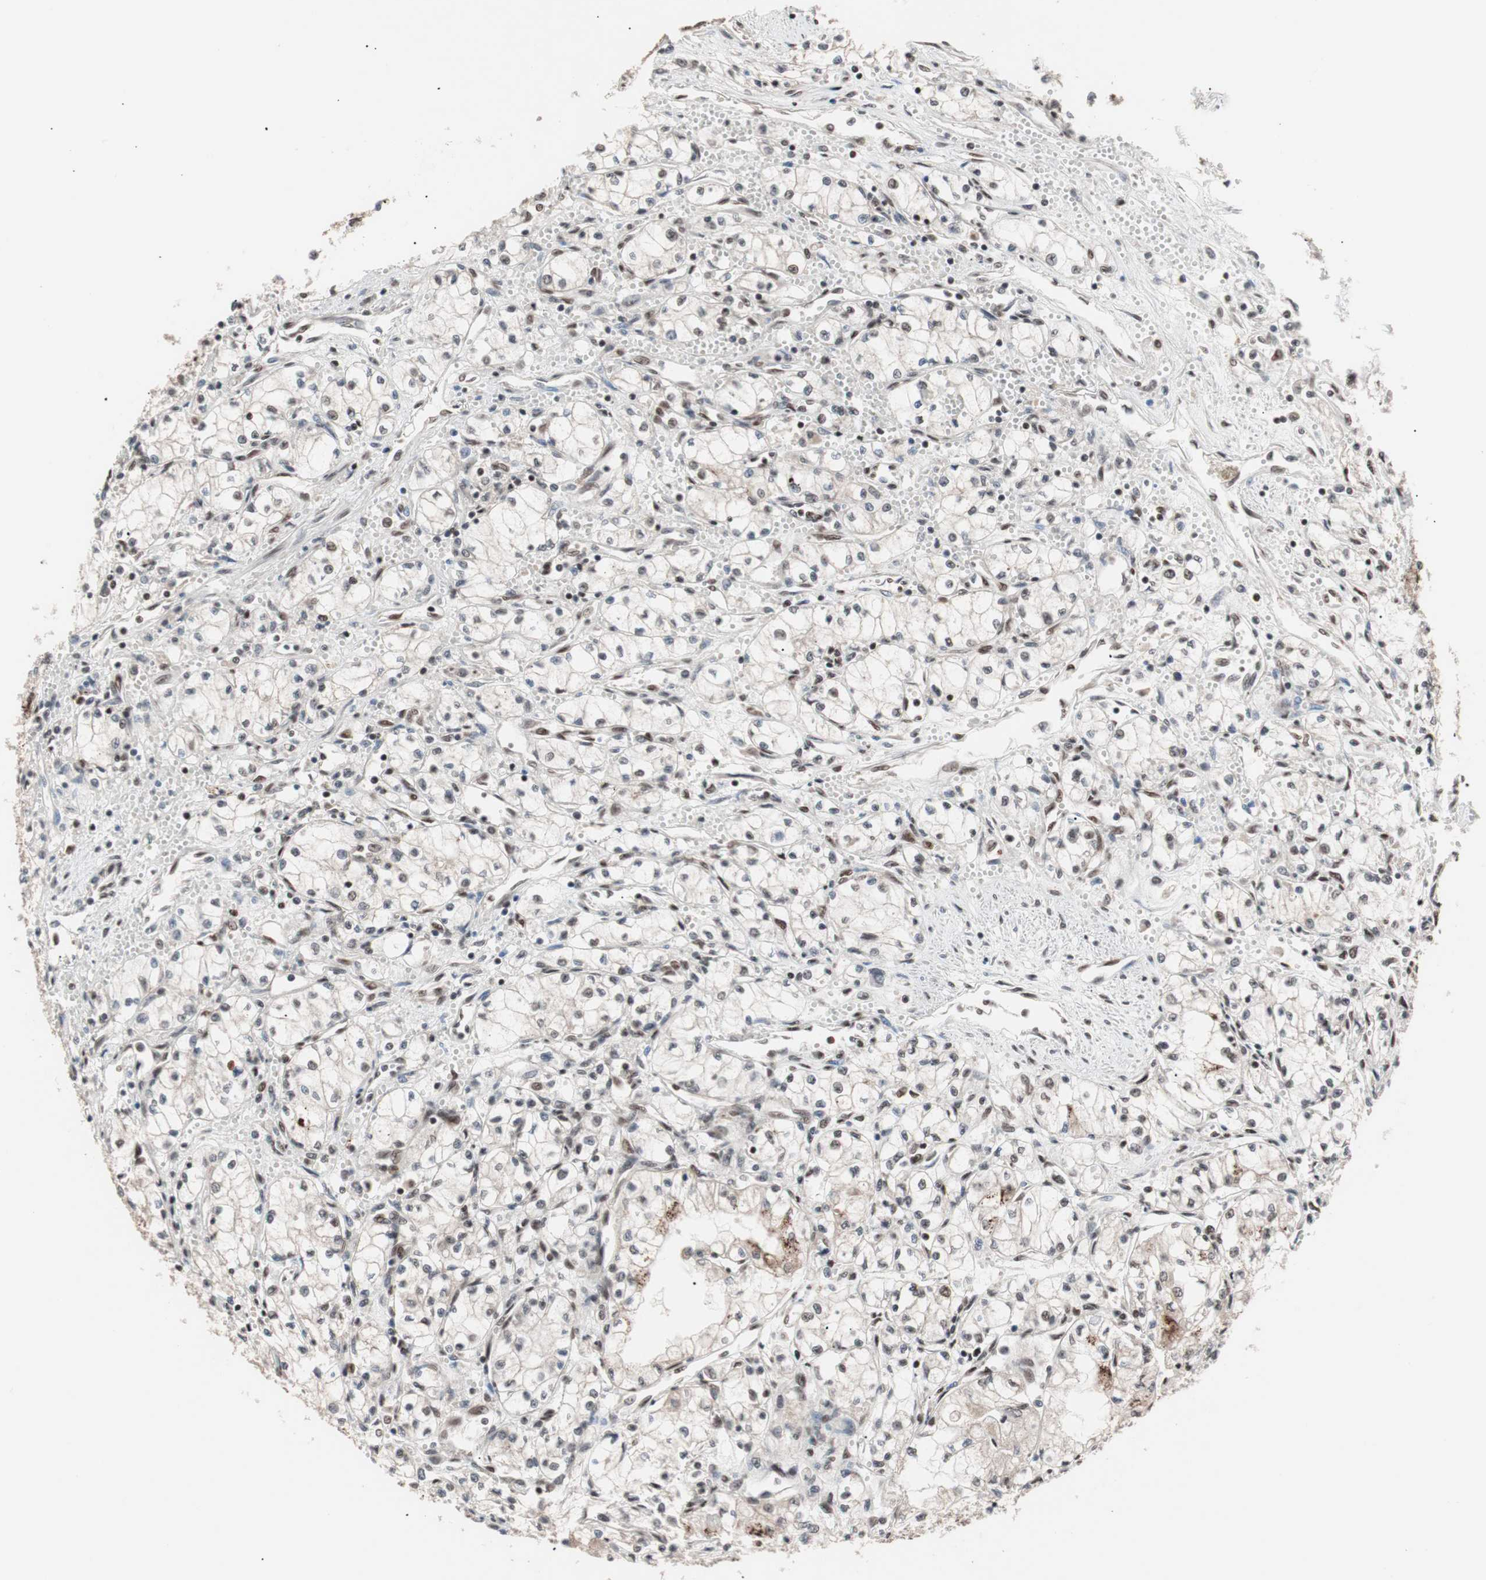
{"staining": {"intensity": "moderate", "quantity": ">75%", "location": "nuclear"}, "tissue": "renal cancer", "cell_type": "Tumor cells", "image_type": "cancer", "snomed": [{"axis": "morphology", "description": "Normal tissue, NOS"}, {"axis": "morphology", "description": "Adenocarcinoma, NOS"}, {"axis": "topography", "description": "Kidney"}], "caption": "Tumor cells display medium levels of moderate nuclear positivity in about >75% of cells in human renal cancer (adenocarcinoma). The staining was performed using DAB (3,3'-diaminobenzidine) to visualize the protein expression in brown, while the nuclei were stained in blue with hematoxylin (Magnification: 20x).", "gene": "CHAMP1", "patient": {"sex": "male", "age": 59}}